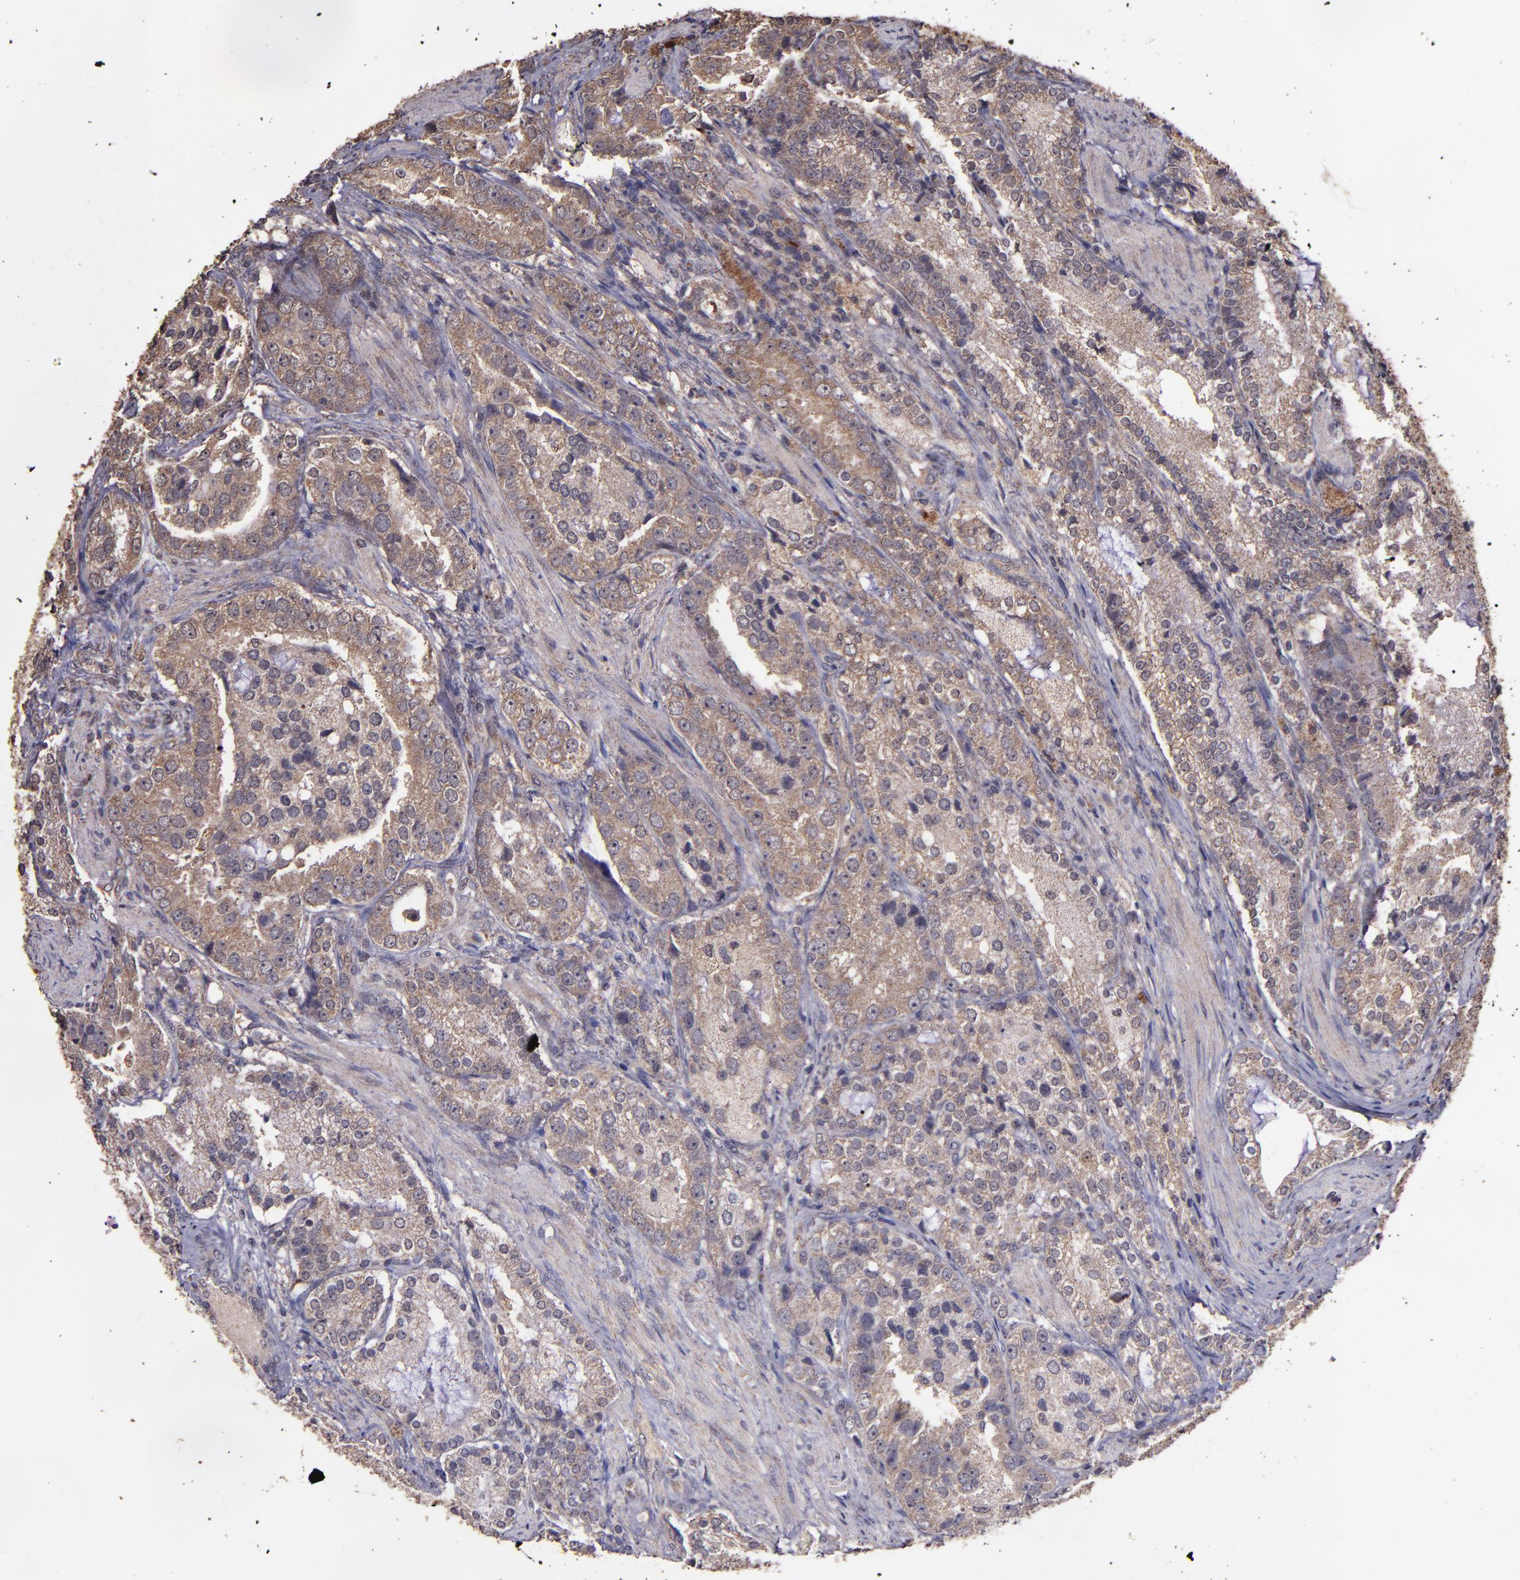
{"staining": {"intensity": "moderate", "quantity": ">75%", "location": "cytoplasmic/membranous"}, "tissue": "prostate cancer", "cell_type": "Tumor cells", "image_type": "cancer", "snomed": [{"axis": "morphology", "description": "Adenocarcinoma, High grade"}, {"axis": "topography", "description": "Prostate"}], "caption": "Protein analysis of prostate cancer (high-grade adenocarcinoma) tissue displays moderate cytoplasmic/membranous expression in about >75% of tumor cells.", "gene": "HECTD1", "patient": {"sex": "male", "age": 63}}